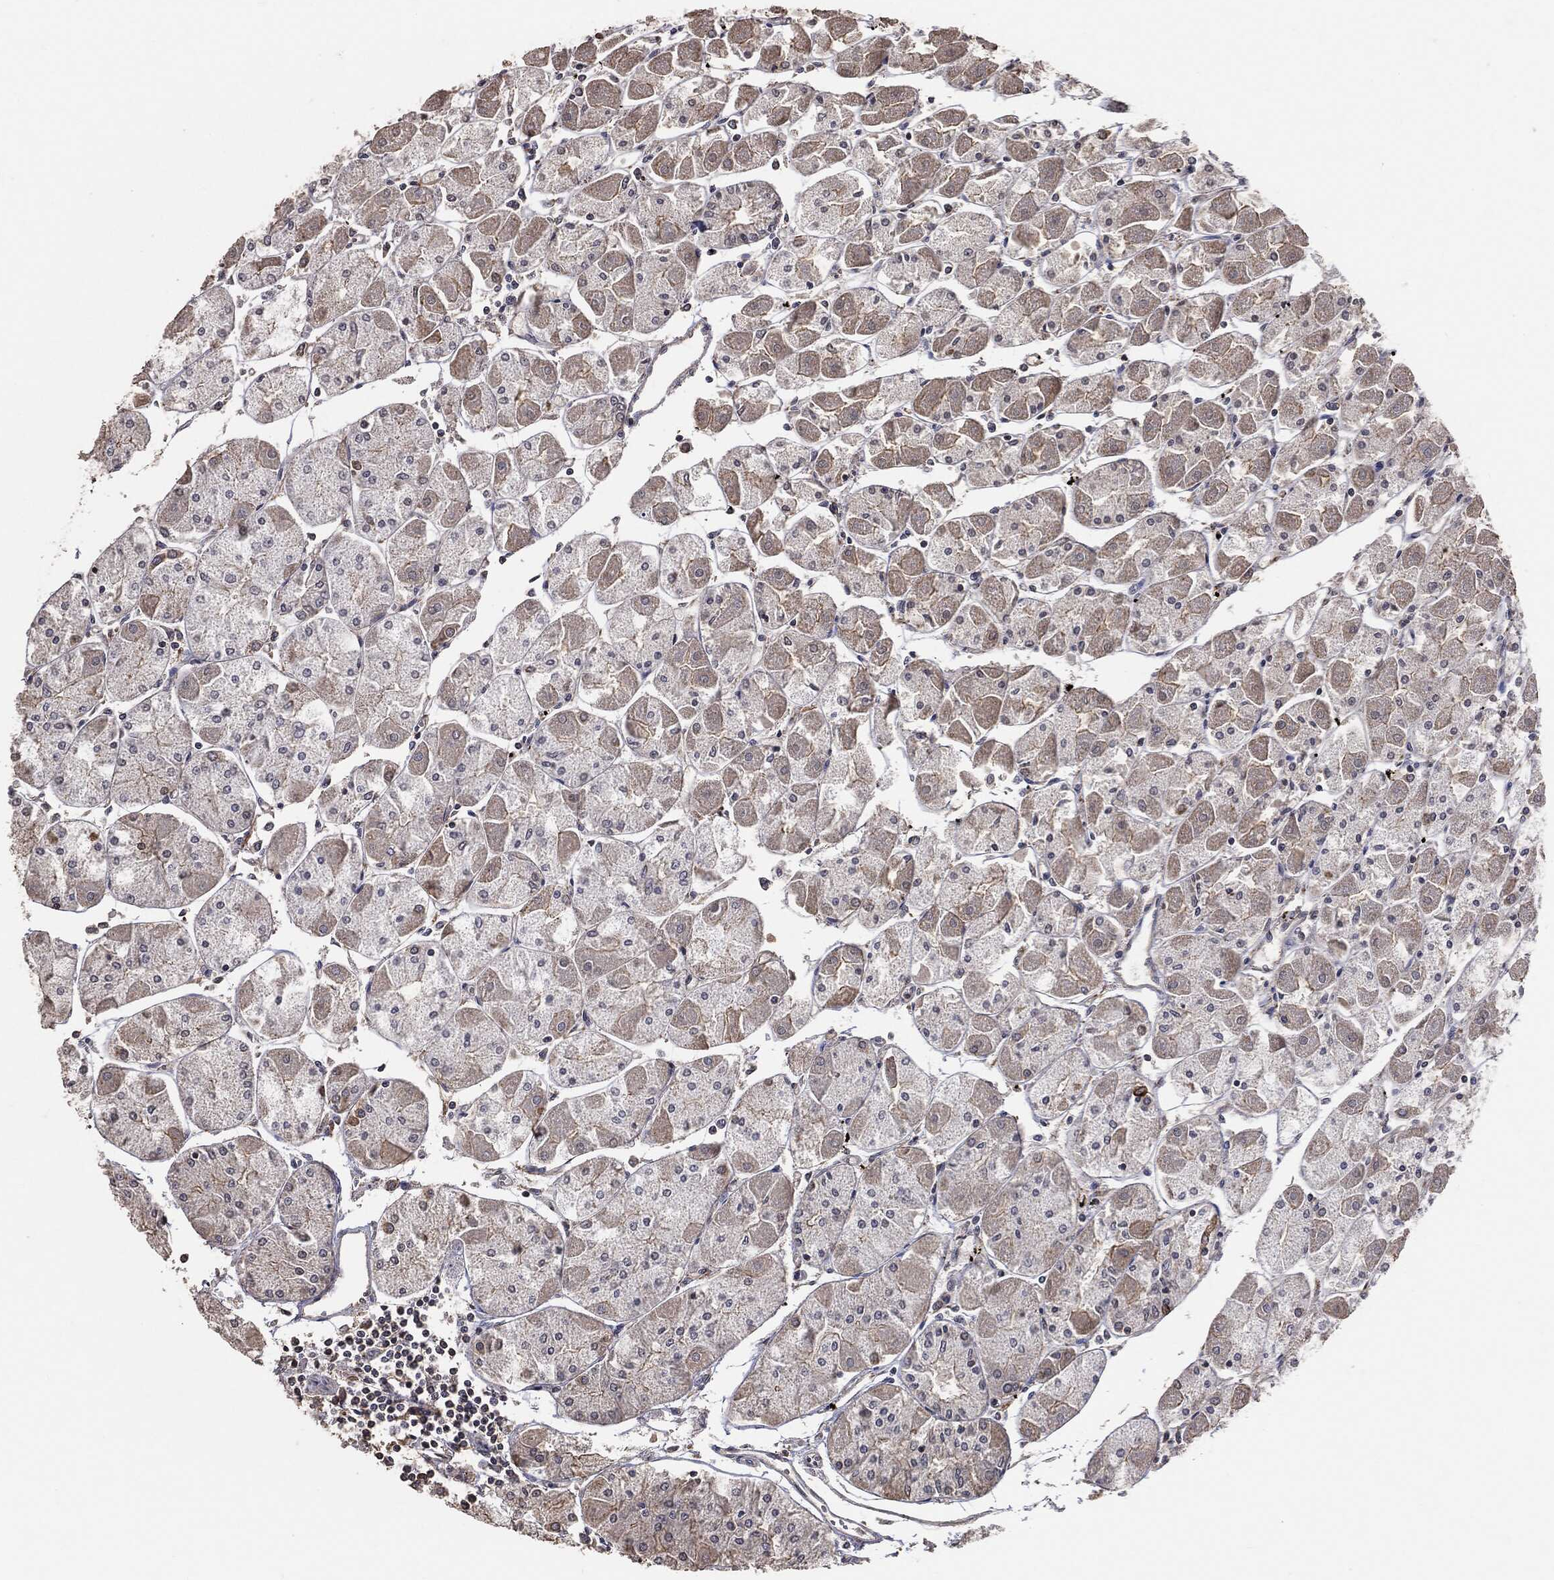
{"staining": {"intensity": "weak", "quantity": "25%-75%", "location": "cytoplasmic/membranous"}, "tissue": "stomach", "cell_type": "Glandular cells", "image_type": "normal", "snomed": [{"axis": "morphology", "description": "Normal tissue, NOS"}, {"axis": "topography", "description": "Stomach"}], "caption": "Immunohistochemistry (IHC) (DAB) staining of unremarkable human stomach displays weak cytoplasmic/membranous protein expression in approximately 25%-75% of glandular cells.", "gene": "SNAP25", "patient": {"sex": "male", "age": 70}}